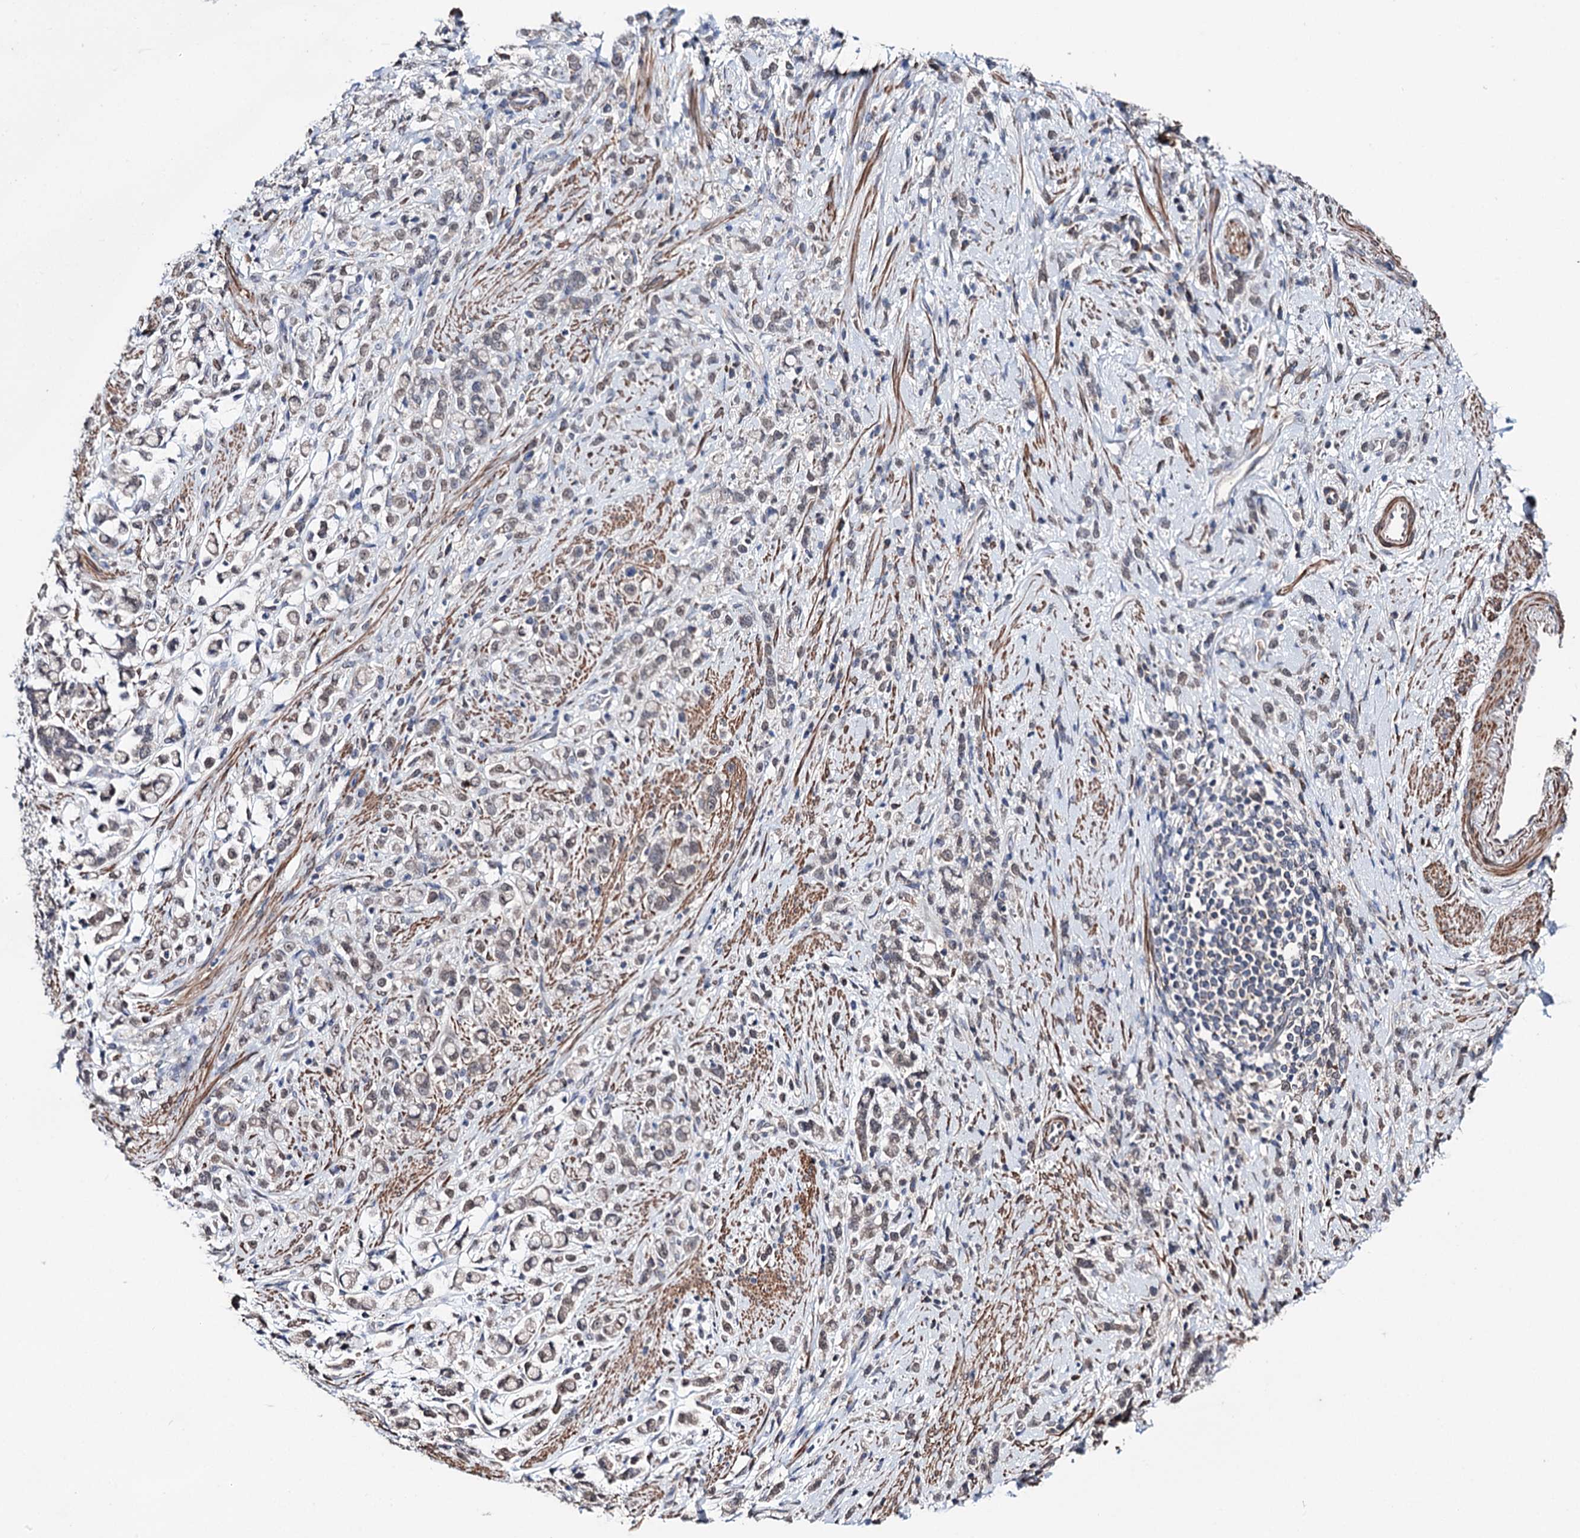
{"staining": {"intensity": "weak", "quantity": "<25%", "location": "nuclear"}, "tissue": "stomach cancer", "cell_type": "Tumor cells", "image_type": "cancer", "snomed": [{"axis": "morphology", "description": "Adenocarcinoma, NOS"}, {"axis": "topography", "description": "Stomach"}], "caption": "DAB (3,3'-diaminobenzidine) immunohistochemical staining of stomach cancer (adenocarcinoma) exhibits no significant staining in tumor cells.", "gene": "CLPB", "patient": {"sex": "female", "age": 60}}